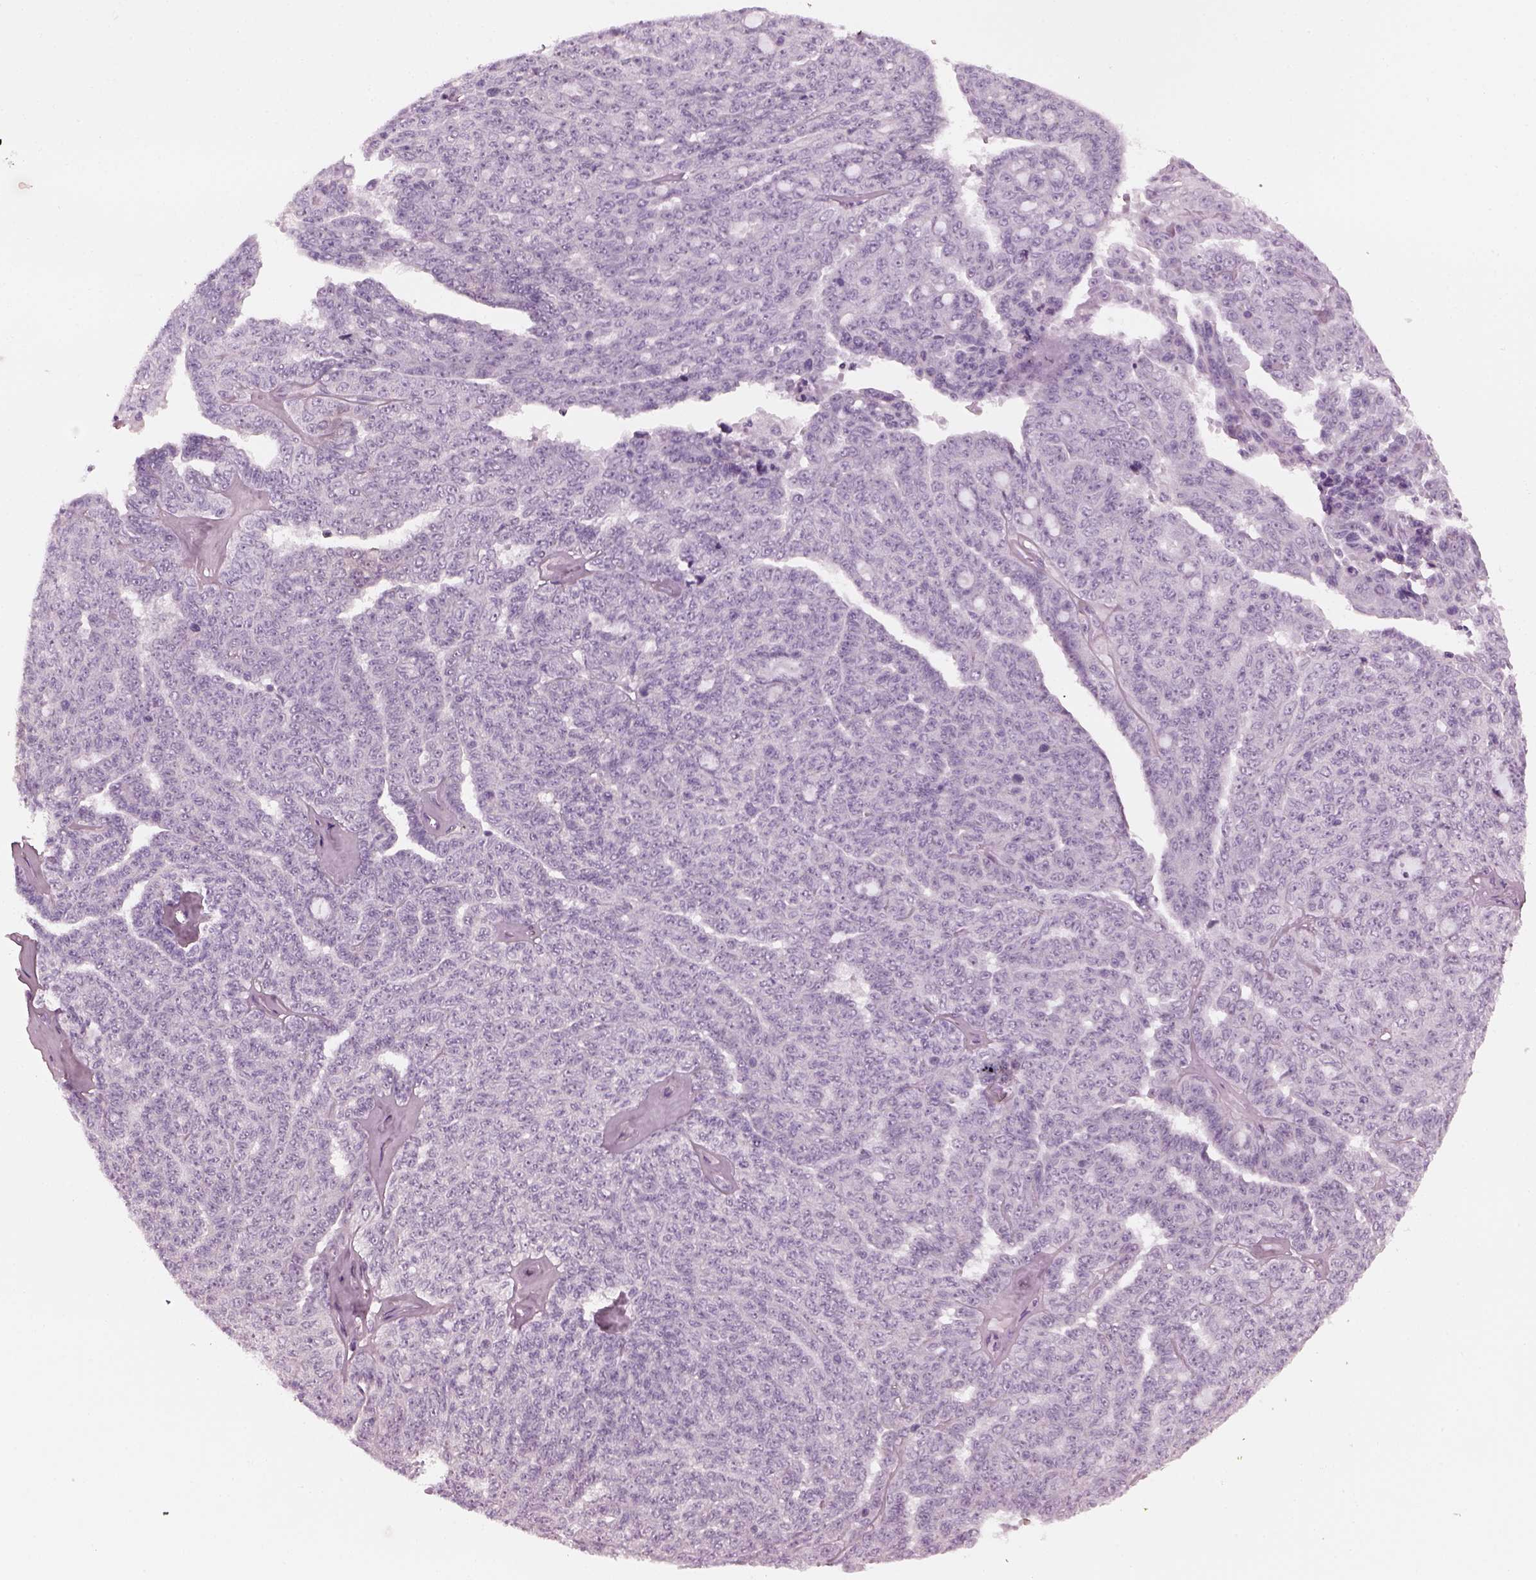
{"staining": {"intensity": "negative", "quantity": "none", "location": "none"}, "tissue": "ovarian cancer", "cell_type": "Tumor cells", "image_type": "cancer", "snomed": [{"axis": "morphology", "description": "Cystadenocarcinoma, serous, NOS"}, {"axis": "topography", "description": "Ovary"}], "caption": "Protein analysis of ovarian cancer (serous cystadenocarcinoma) reveals no significant positivity in tumor cells.", "gene": "PDC", "patient": {"sex": "female", "age": 71}}